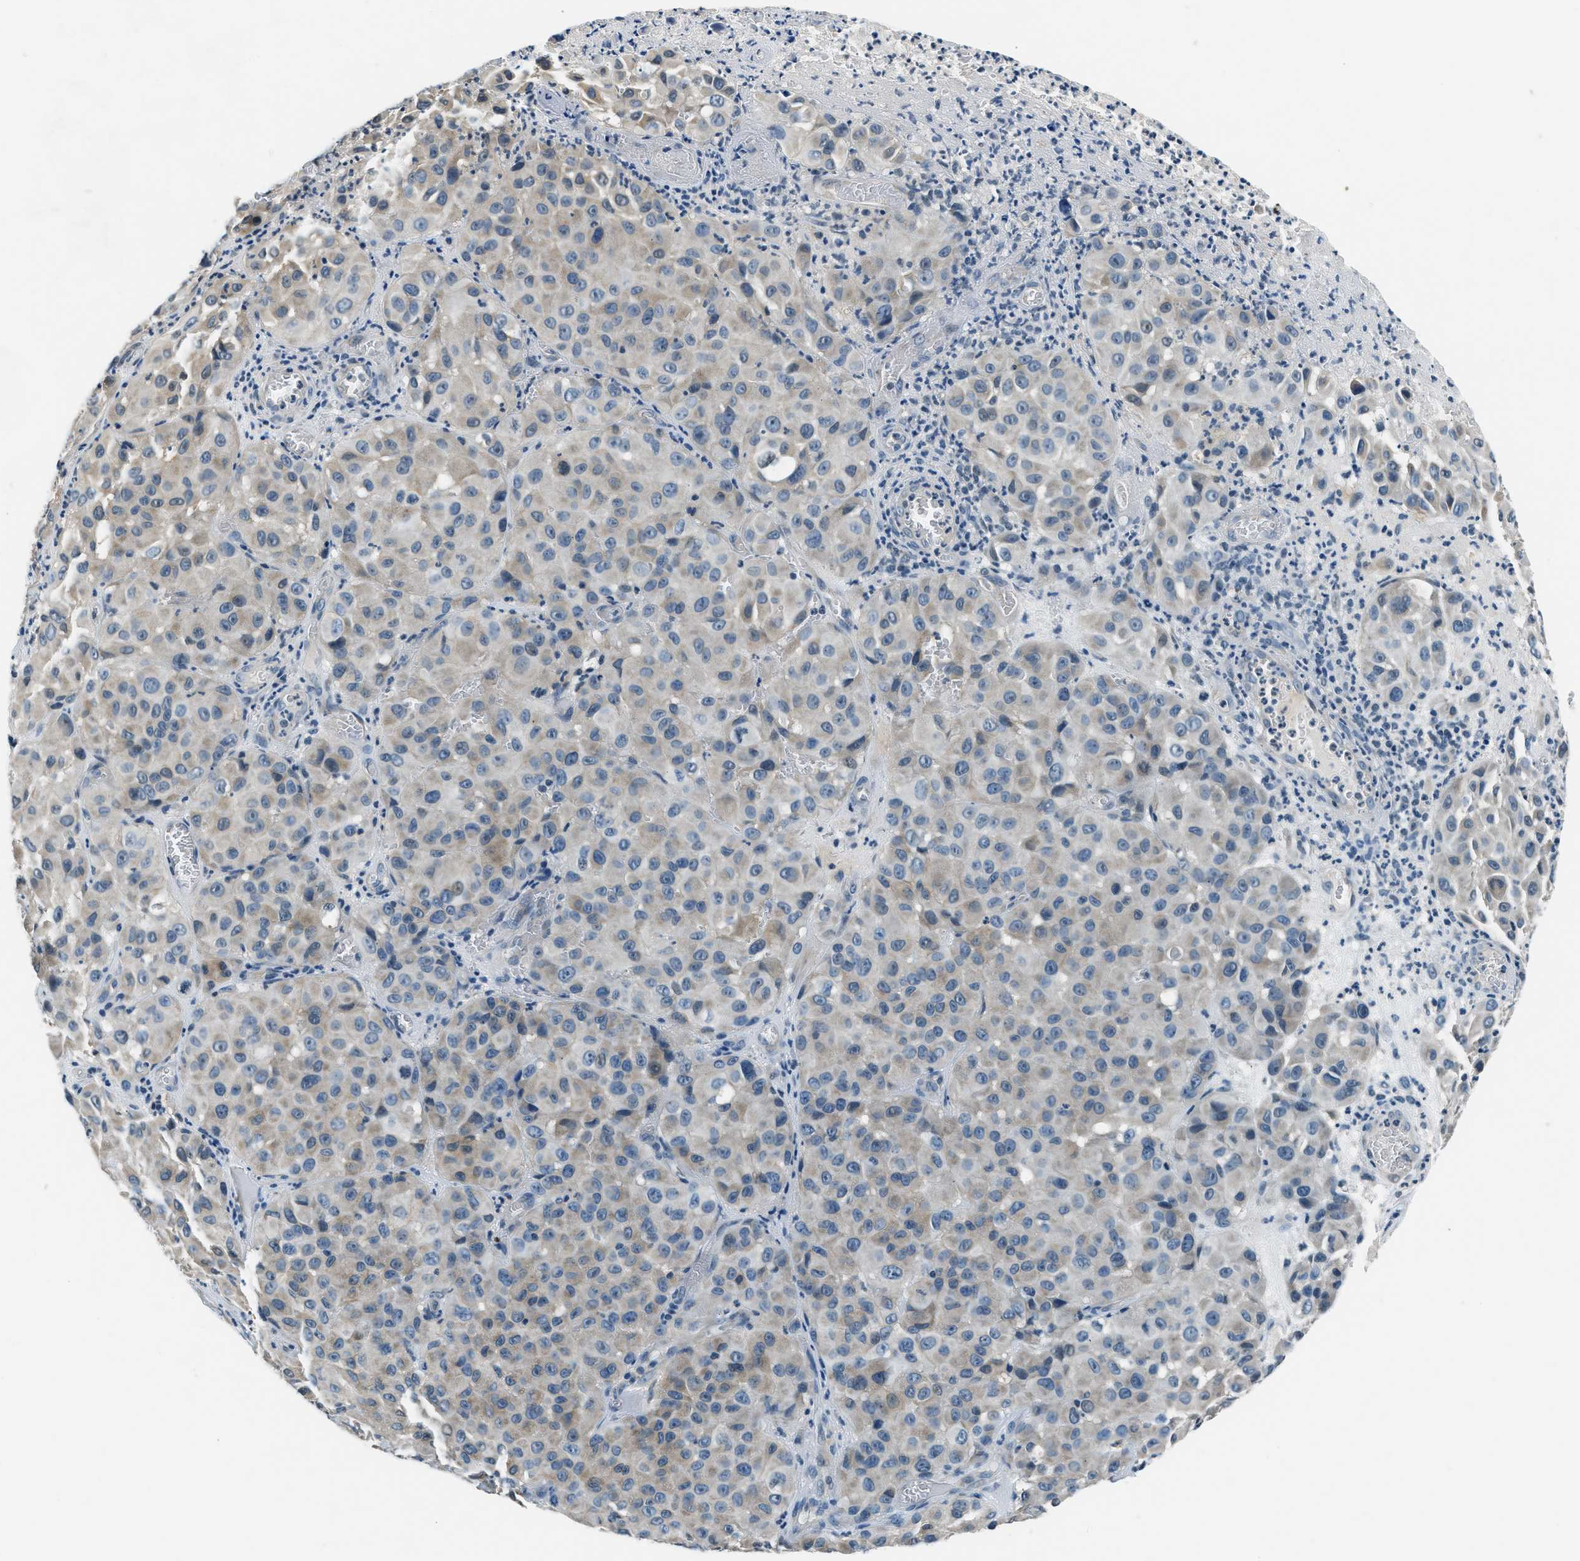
{"staining": {"intensity": "weak", "quantity": "25%-75%", "location": "cytoplasmic/membranous"}, "tissue": "melanoma", "cell_type": "Tumor cells", "image_type": "cancer", "snomed": [{"axis": "morphology", "description": "Malignant melanoma, NOS"}, {"axis": "topography", "description": "Skin"}], "caption": "The histopathology image exhibits staining of malignant melanoma, revealing weak cytoplasmic/membranous protein staining (brown color) within tumor cells. Nuclei are stained in blue.", "gene": "NME8", "patient": {"sex": "female", "age": 21}}